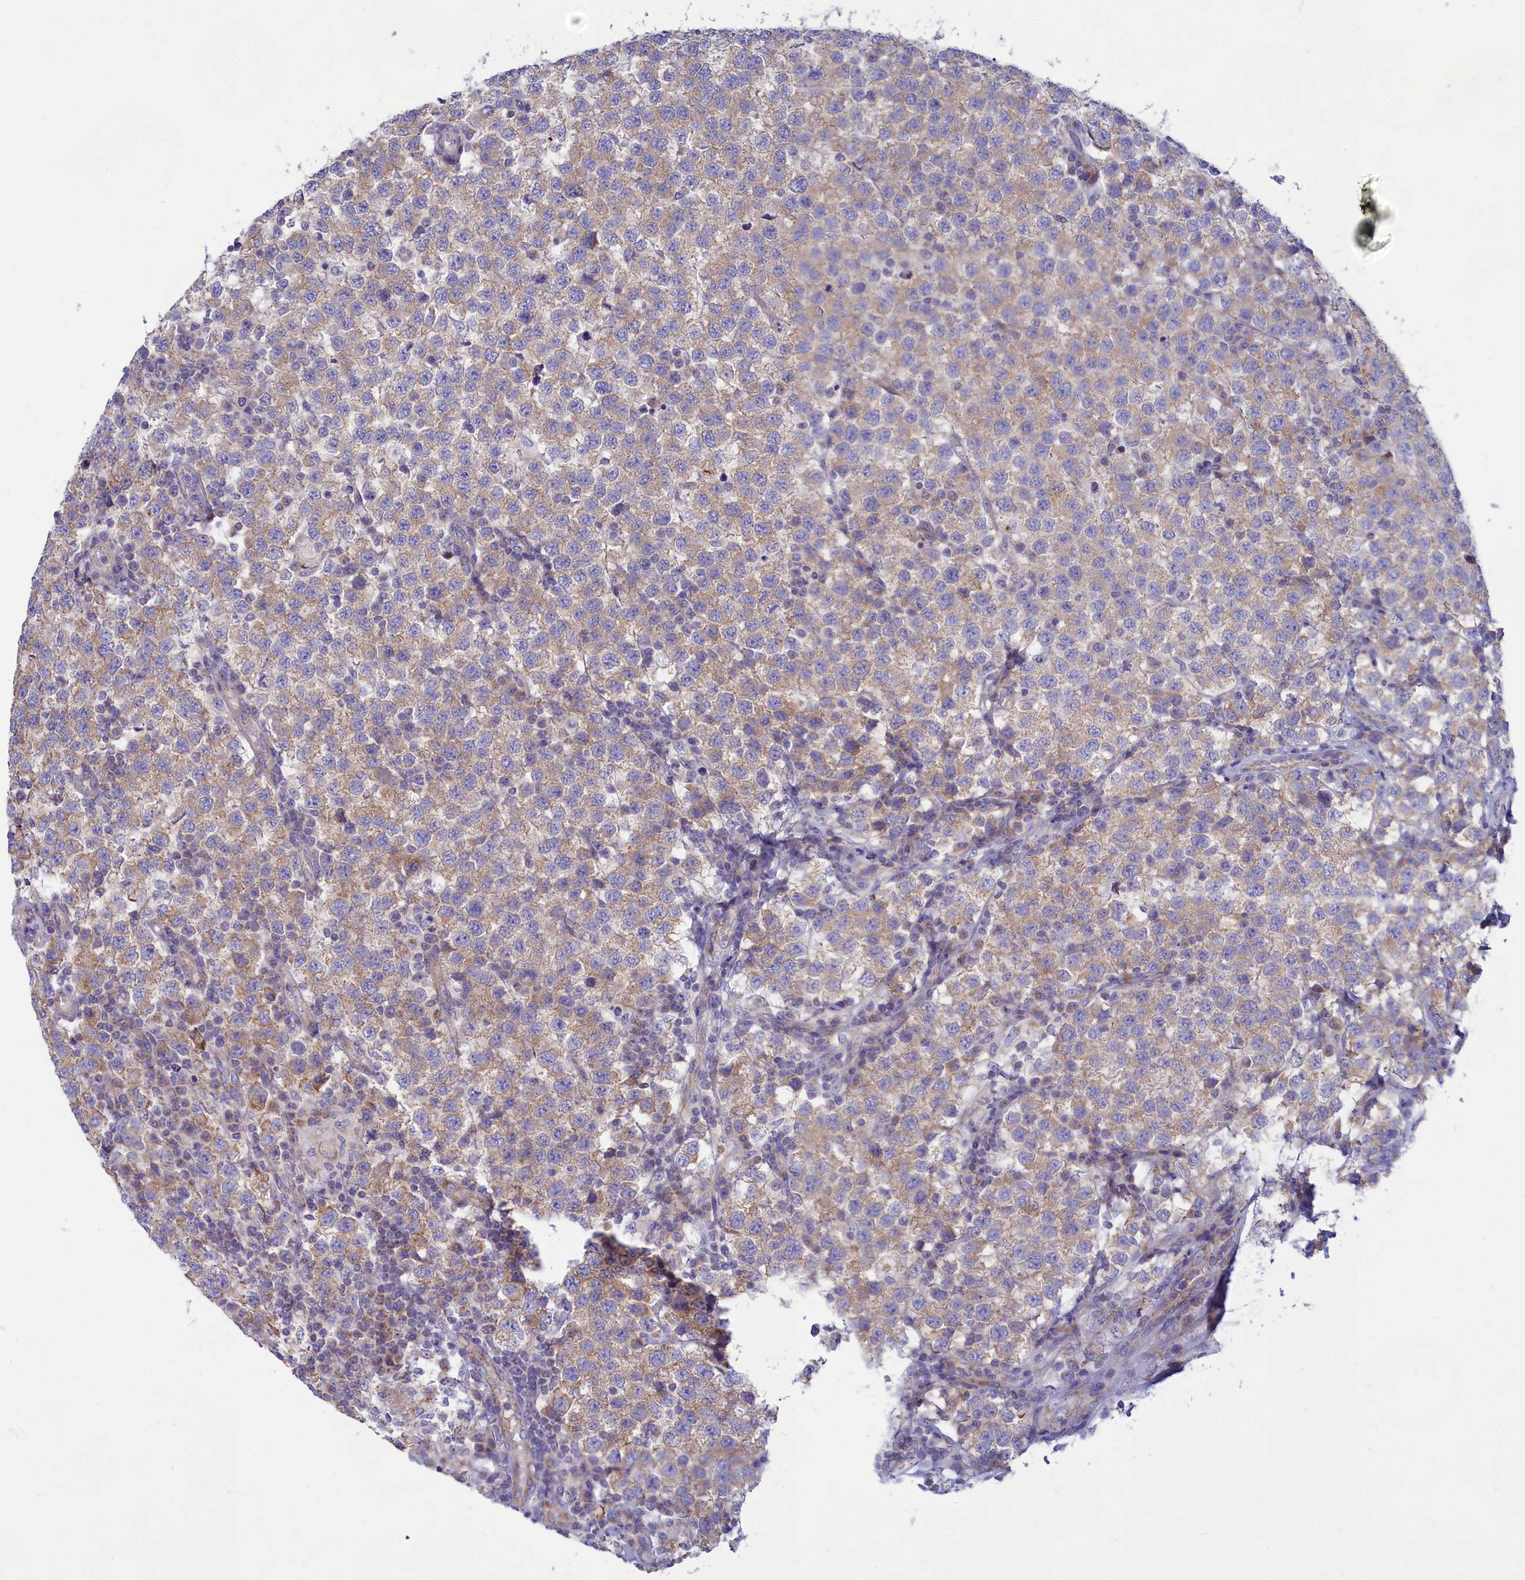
{"staining": {"intensity": "weak", "quantity": ">75%", "location": "cytoplasmic/membranous"}, "tissue": "testis cancer", "cell_type": "Tumor cells", "image_type": "cancer", "snomed": [{"axis": "morphology", "description": "Seminoma, NOS"}, {"axis": "topography", "description": "Testis"}], "caption": "Protein staining demonstrates weak cytoplasmic/membranous positivity in about >75% of tumor cells in testis cancer.", "gene": "TMEM30B", "patient": {"sex": "male", "age": 34}}